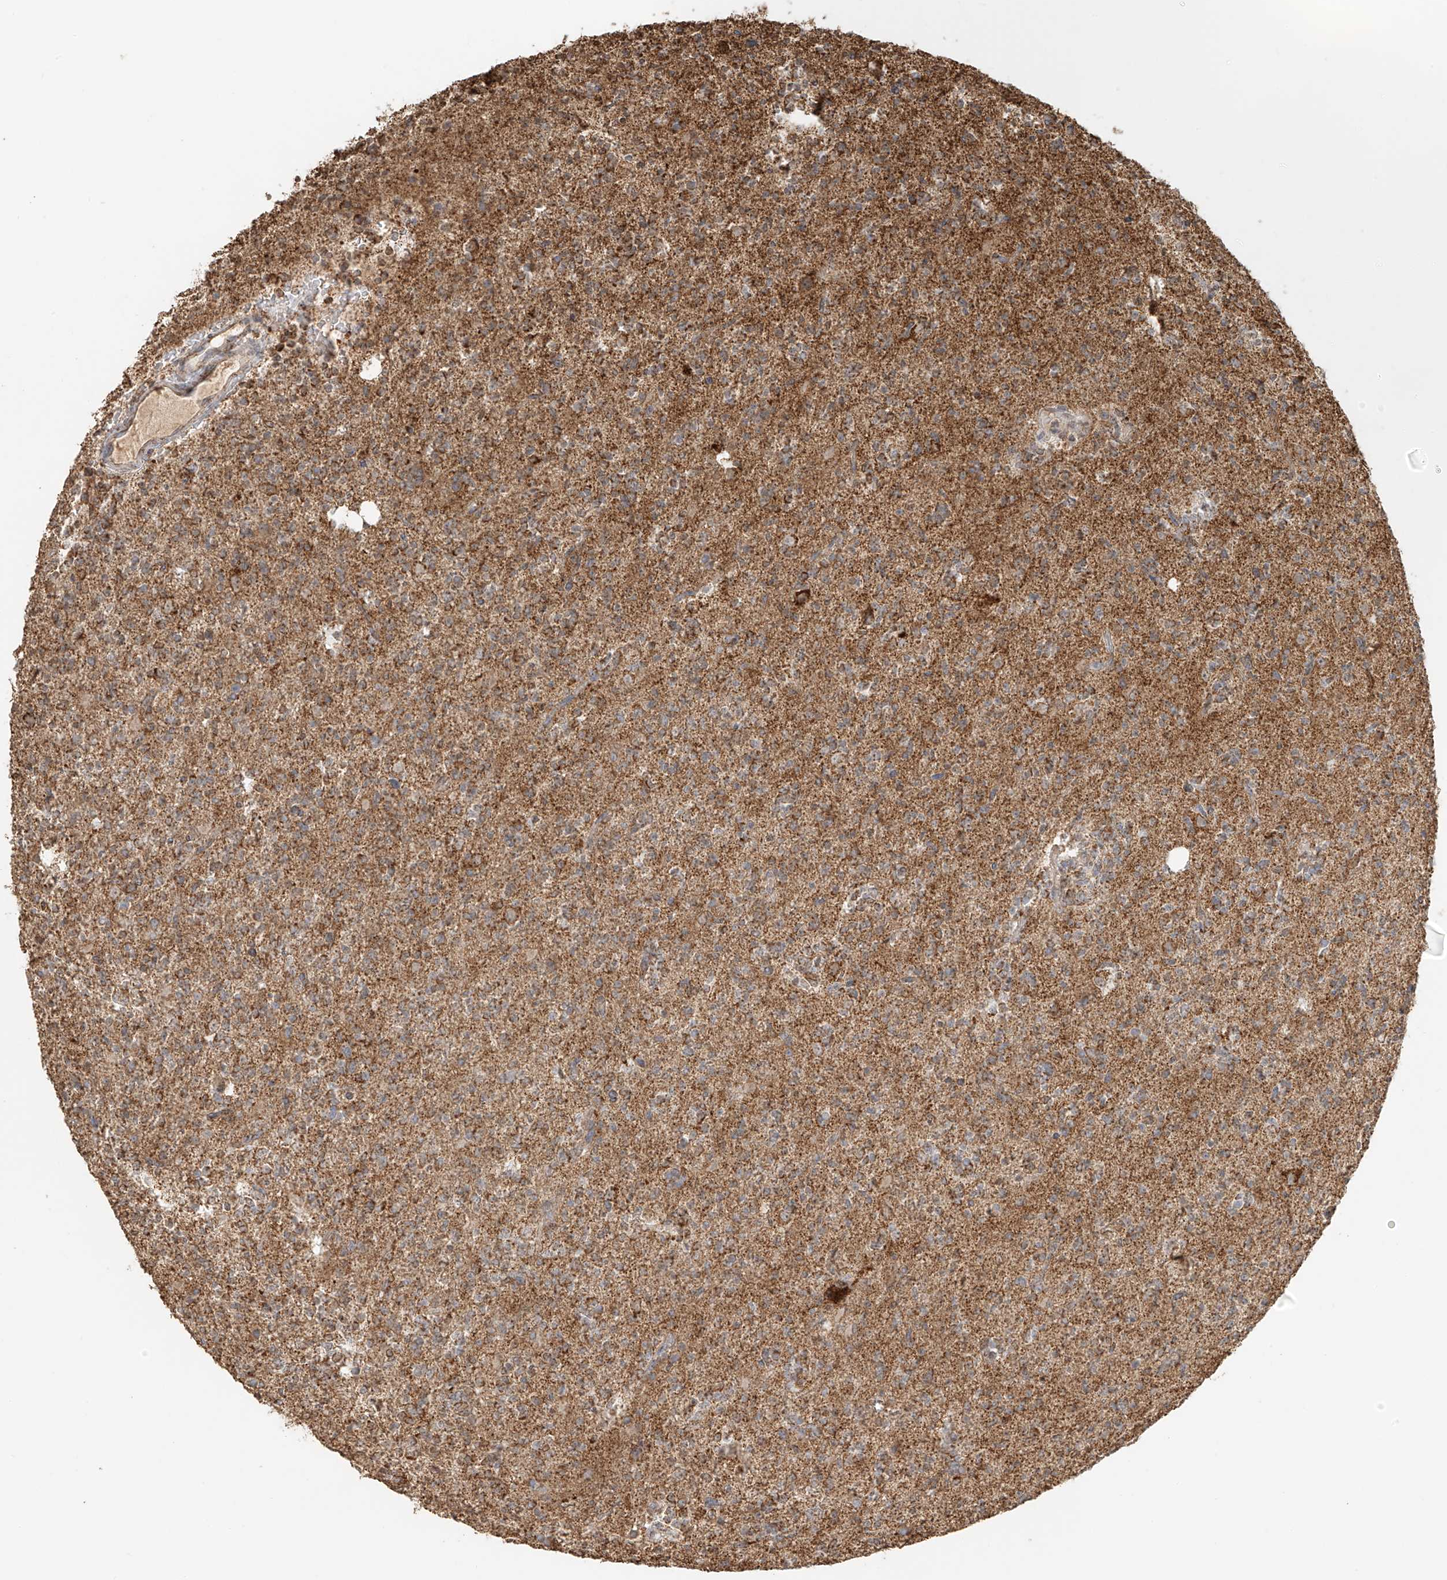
{"staining": {"intensity": "moderate", "quantity": ">75%", "location": "cytoplasmic/membranous"}, "tissue": "glioma", "cell_type": "Tumor cells", "image_type": "cancer", "snomed": [{"axis": "morphology", "description": "Glioma, malignant, High grade"}, {"axis": "topography", "description": "Brain"}], "caption": "Malignant glioma (high-grade) stained for a protein (brown) demonstrates moderate cytoplasmic/membranous positive expression in about >75% of tumor cells.", "gene": "MIPEP", "patient": {"sex": "female", "age": 62}}